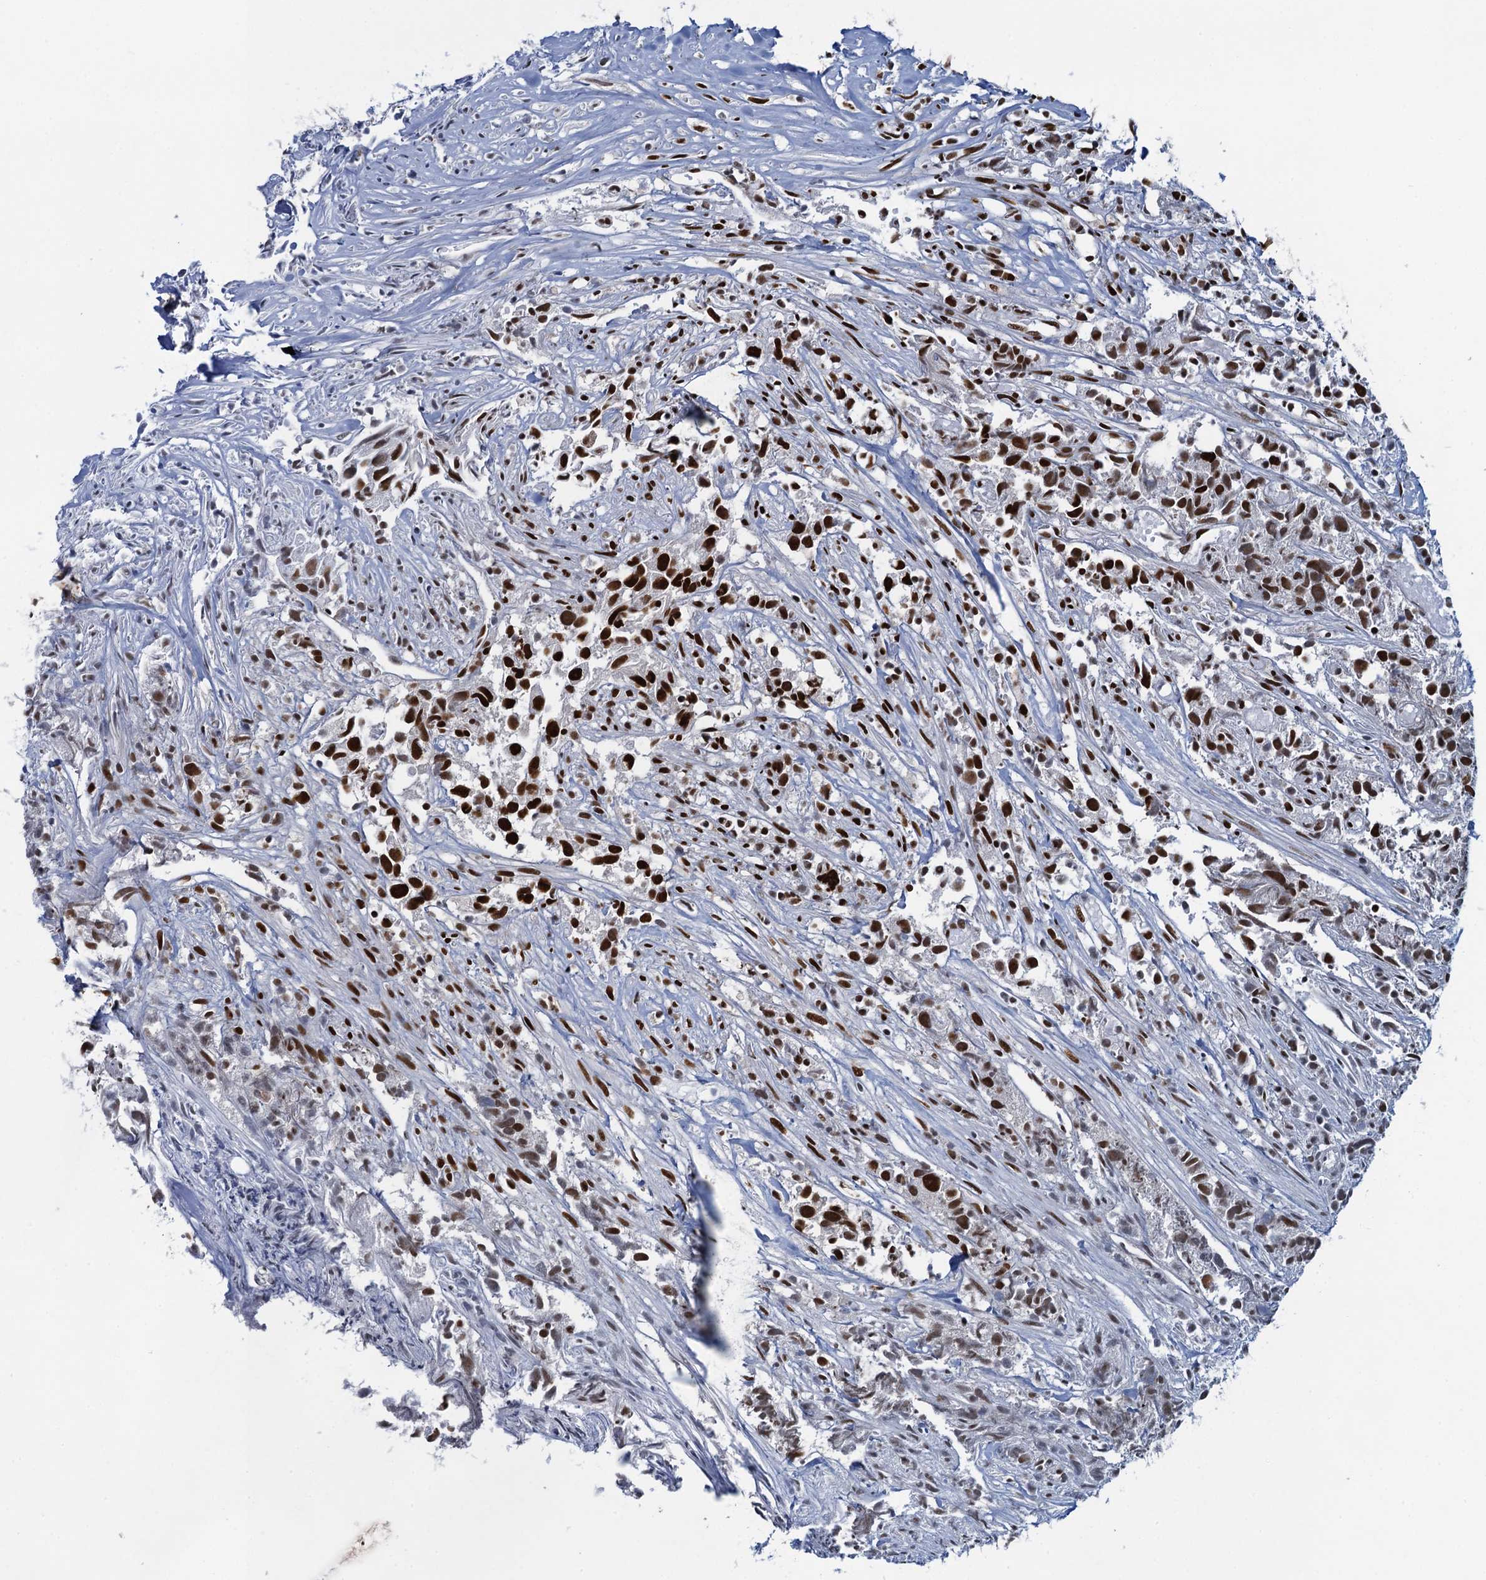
{"staining": {"intensity": "strong", "quantity": ">75%", "location": "nuclear"}, "tissue": "urothelial cancer", "cell_type": "Tumor cells", "image_type": "cancer", "snomed": [{"axis": "morphology", "description": "Urothelial carcinoma, High grade"}, {"axis": "topography", "description": "Urinary bladder"}], "caption": "Urothelial cancer stained with a brown dye reveals strong nuclear positive positivity in about >75% of tumor cells.", "gene": "HNRNPUL2", "patient": {"sex": "female", "age": 75}}